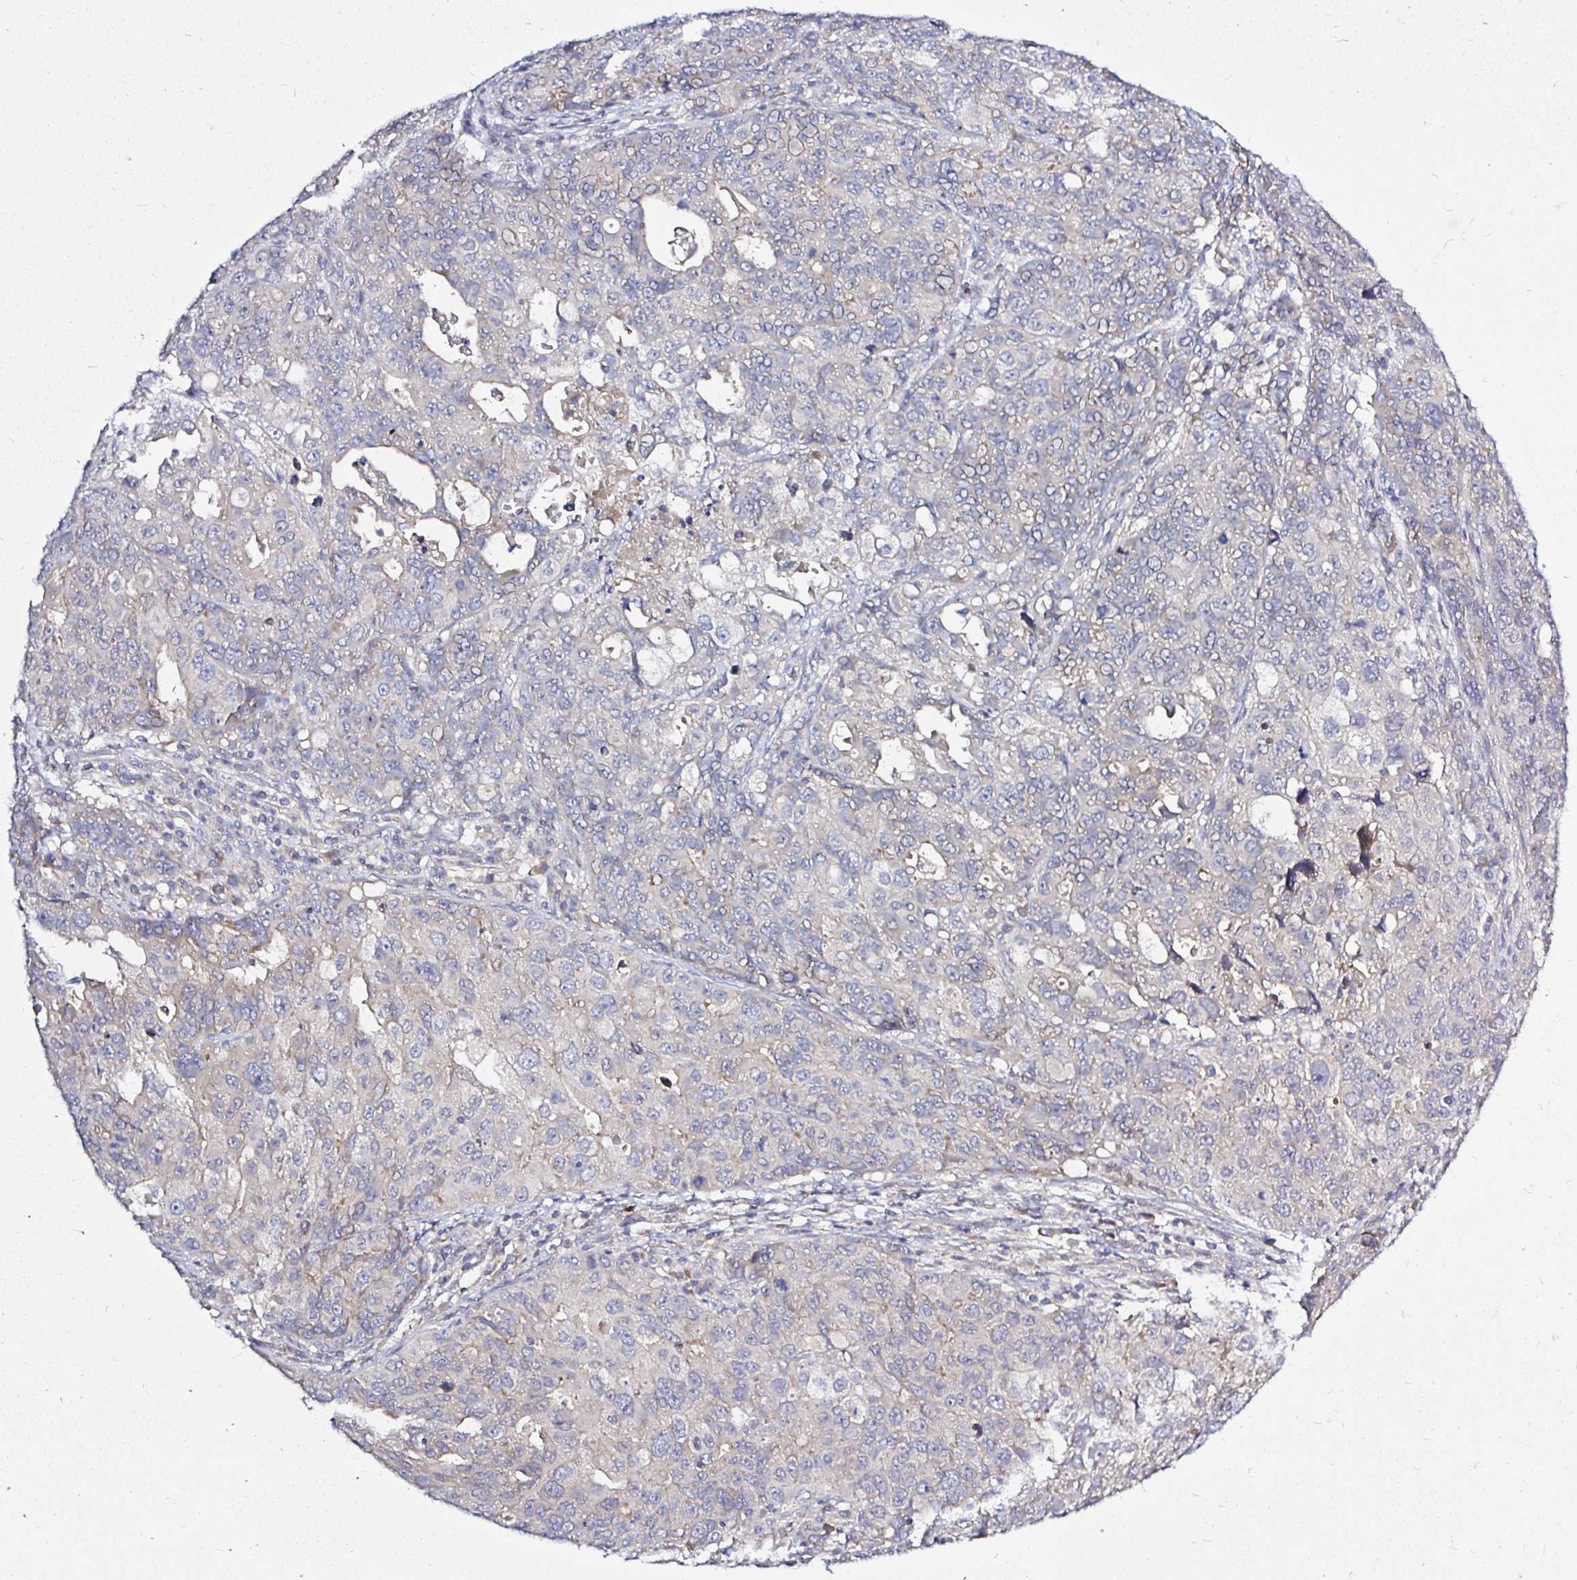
{"staining": {"intensity": "negative", "quantity": "none", "location": "none"}, "tissue": "endometrial cancer", "cell_type": "Tumor cells", "image_type": "cancer", "snomed": [{"axis": "morphology", "description": "Adenocarcinoma, NOS"}, {"axis": "topography", "description": "Uterus"}], "caption": "This is an immunohistochemistry (IHC) image of human endometrial cancer. There is no staining in tumor cells.", "gene": "ARHGEF37", "patient": {"sex": "female", "age": 79}}